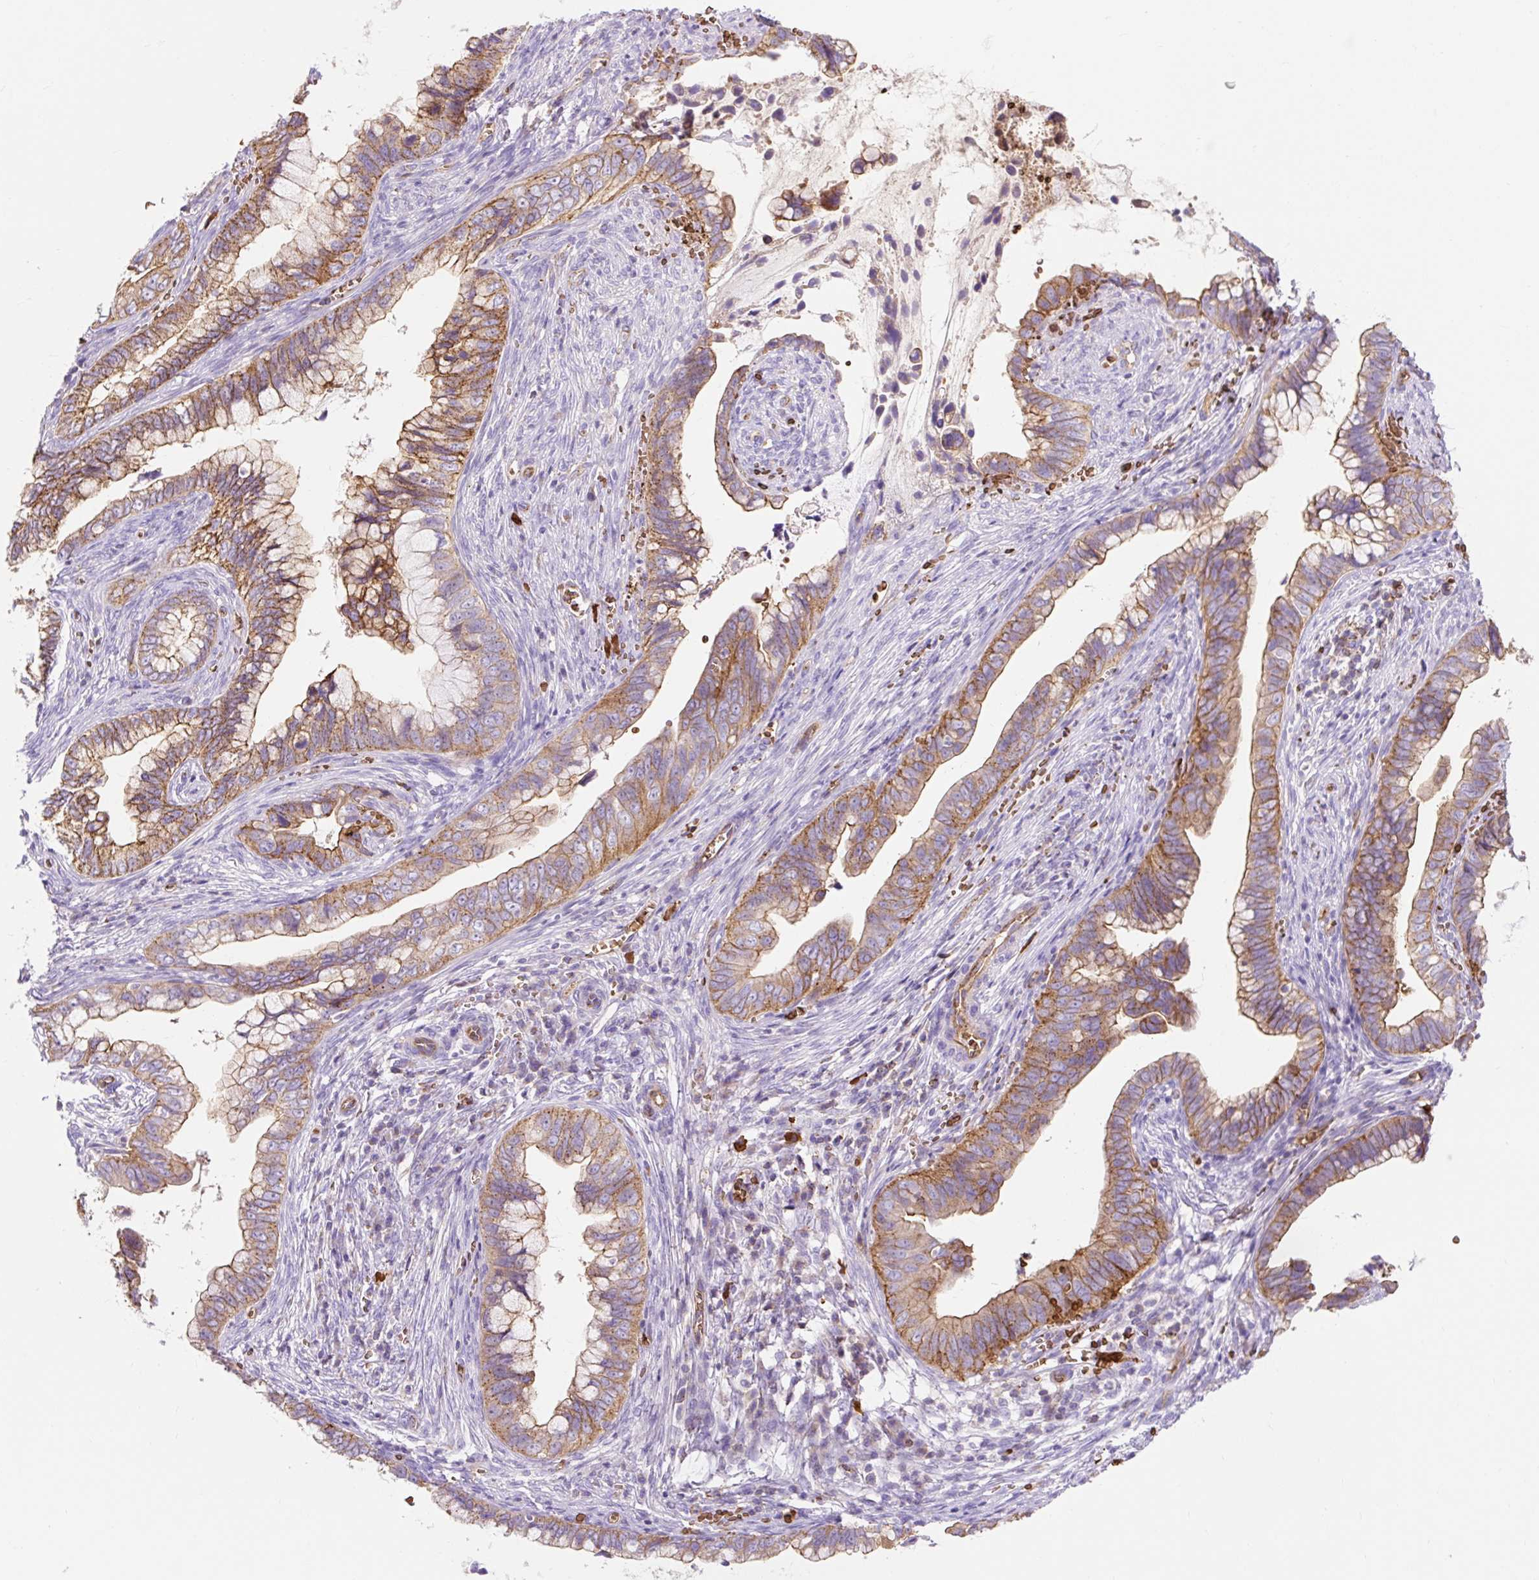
{"staining": {"intensity": "moderate", "quantity": ">75%", "location": "cytoplasmic/membranous"}, "tissue": "cervical cancer", "cell_type": "Tumor cells", "image_type": "cancer", "snomed": [{"axis": "morphology", "description": "Adenocarcinoma, NOS"}, {"axis": "topography", "description": "Cervix"}], "caption": "DAB (3,3'-diaminobenzidine) immunohistochemical staining of cervical cancer displays moderate cytoplasmic/membranous protein expression in about >75% of tumor cells. The staining is performed using DAB brown chromogen to label protein expression. The nuclei are counter-stained blue using hematoxylin.", "gene": "HIP1R", "patient": {"sex": "female", "age": 44}}